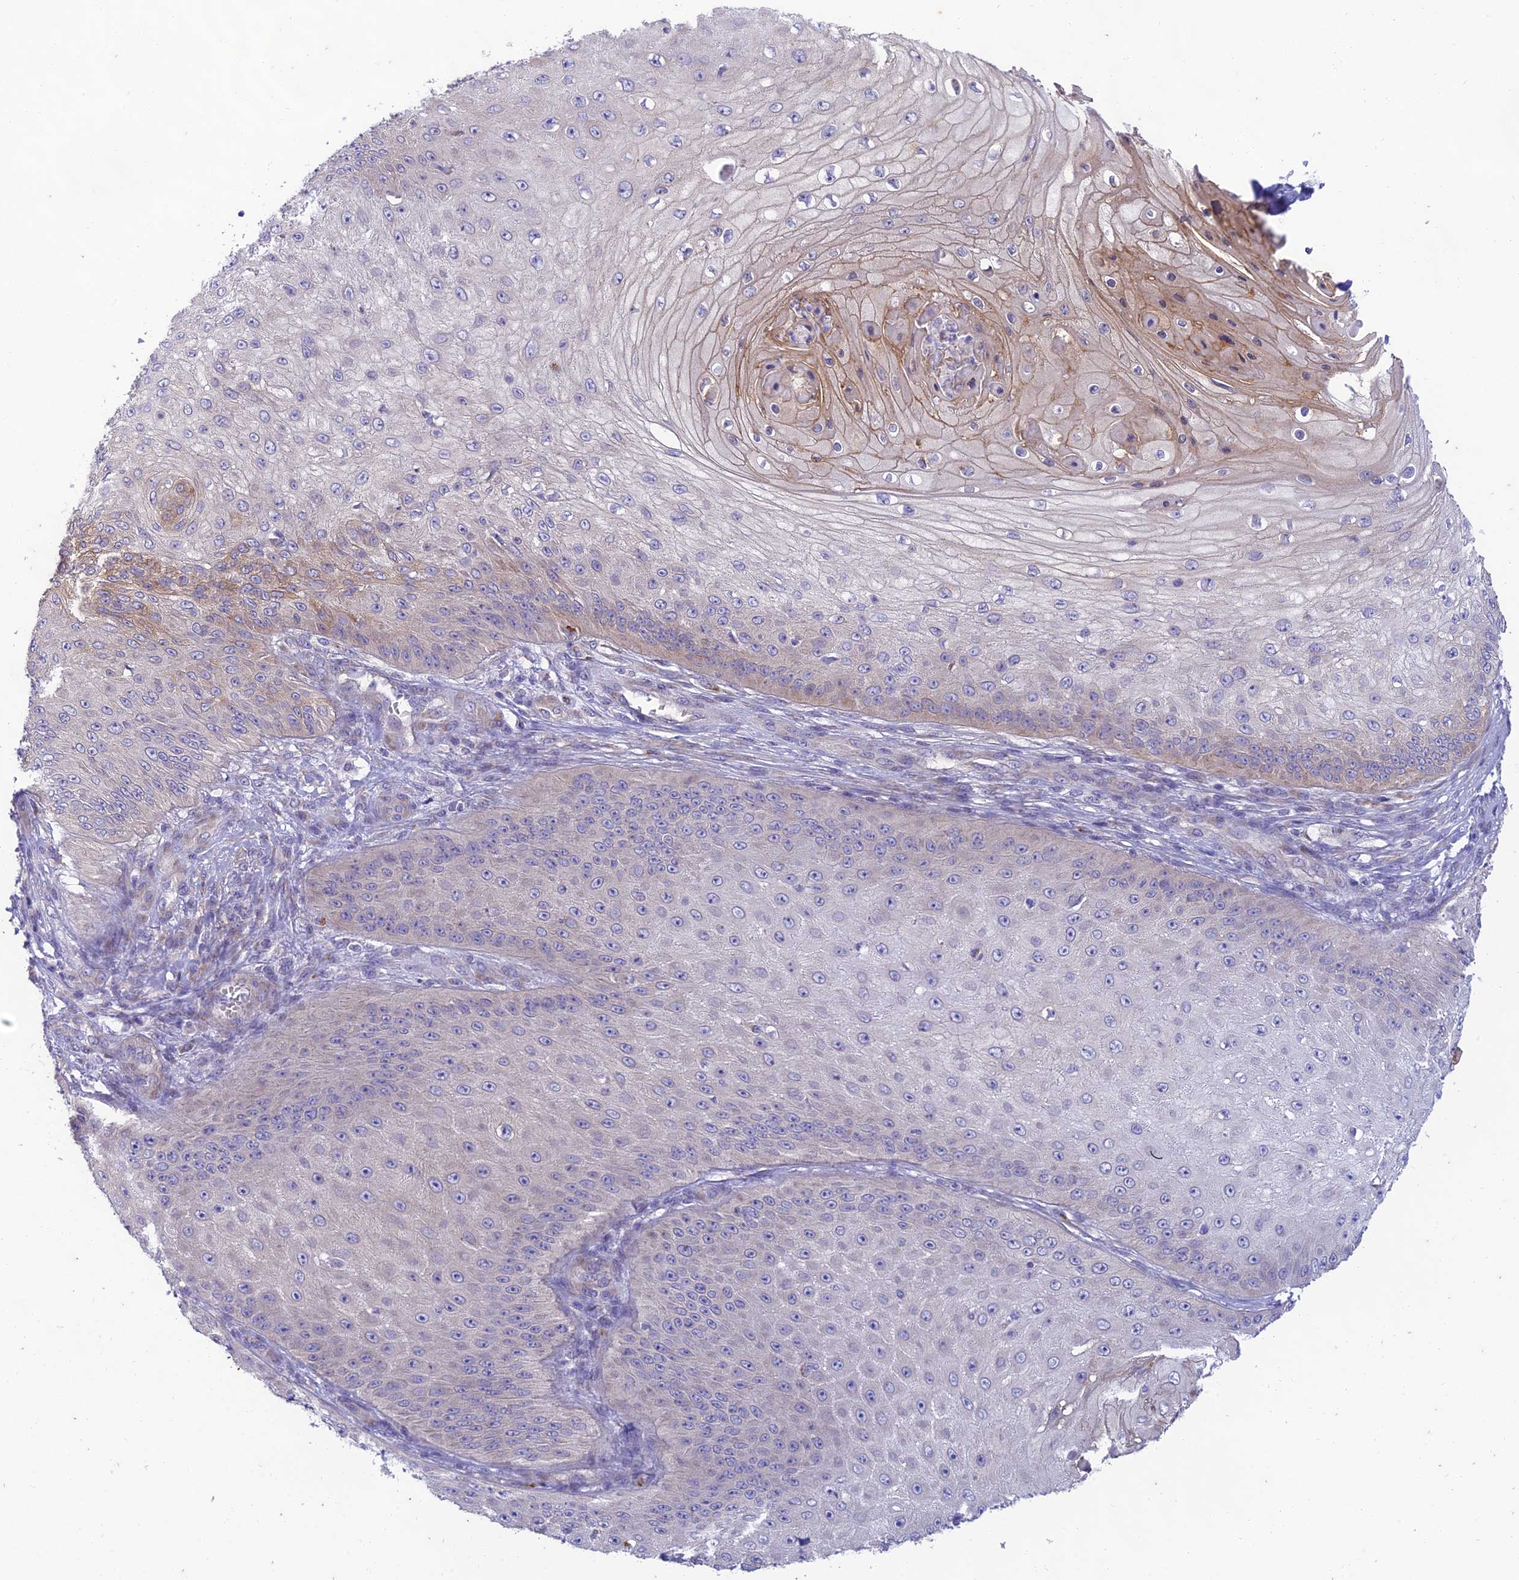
{"staining": {"intensity": "weak", "quantity": "<25%", "location": "cytoplasmic/membranous"}, "tissue": "skin cancer", "cell_type": "Tumor cells", "image_type": "cancer", "snomed": [{"axis": "morphology", "description": "Squamous cell carcinoma, NOS"}, {"axis": "topography", "description": "Skin"}], "caption": "High power microscopy histopathology image of an IHC histopathology image of skin cancer, revealing no significant staining in tumor cells. Nuclei are stained in blue.", "gene": "PTCD2", "patient": {"sex": "male", "age": 70}}